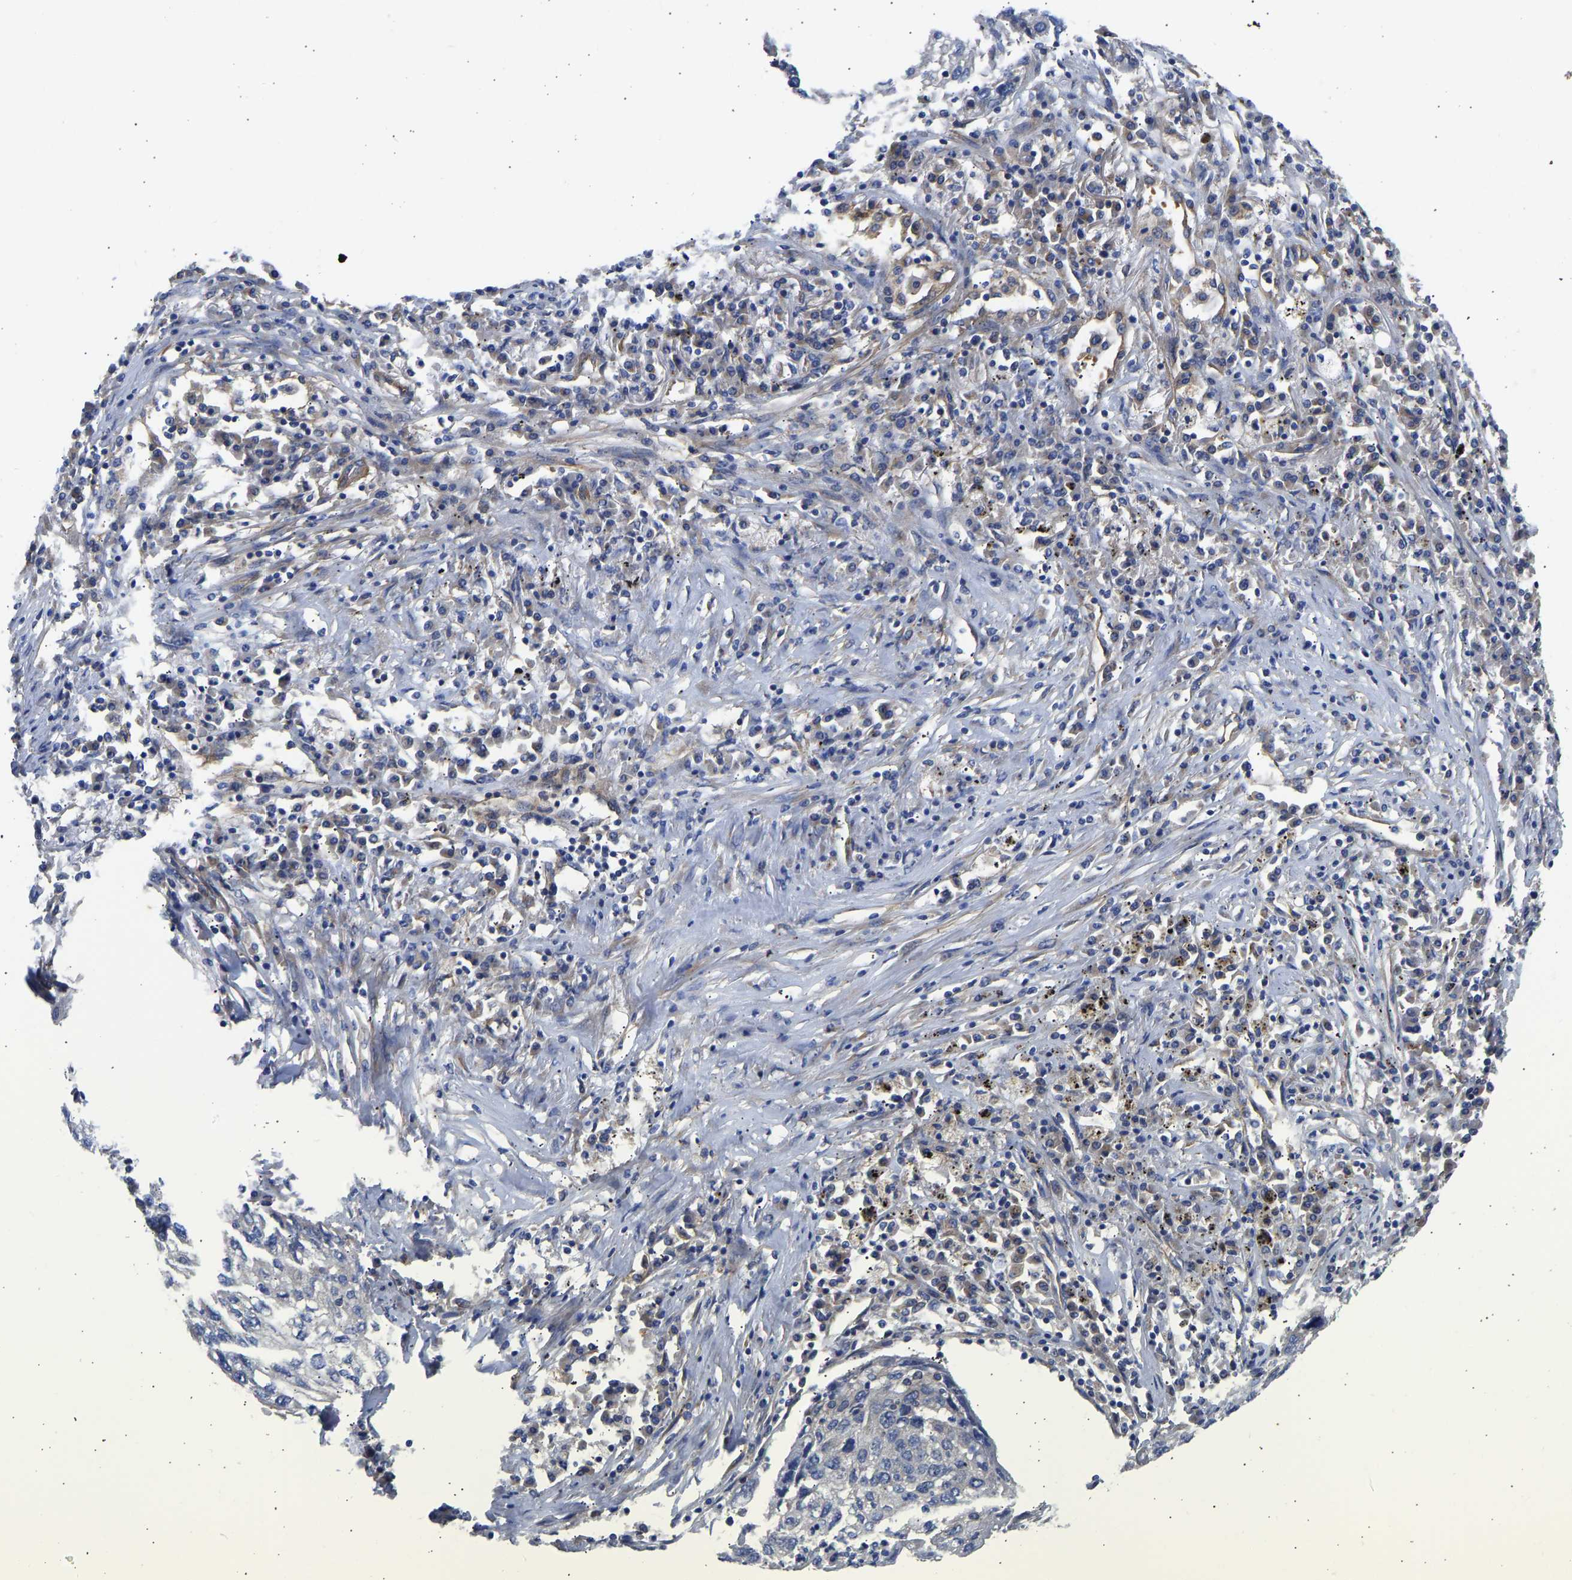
{"staining": {"intensity": "negative", "quantity": "none", "location": "none"}, "tissue": "lung cancer", "cell_type": "Tumor cells", "image_type": "cancer", "snomed": [{"axis": "morphology", "description": "Squamous cell carcinoma, NOS"}, {"axis": "topography", "description": "Lung"}], "caption": "Lung cancer (squamous cell carcinoma) stained for a protein using IHC demonstrates no expression tumor cells.", "gene": "MYO1C", "patient": {"sex": "female", "age": 63}}